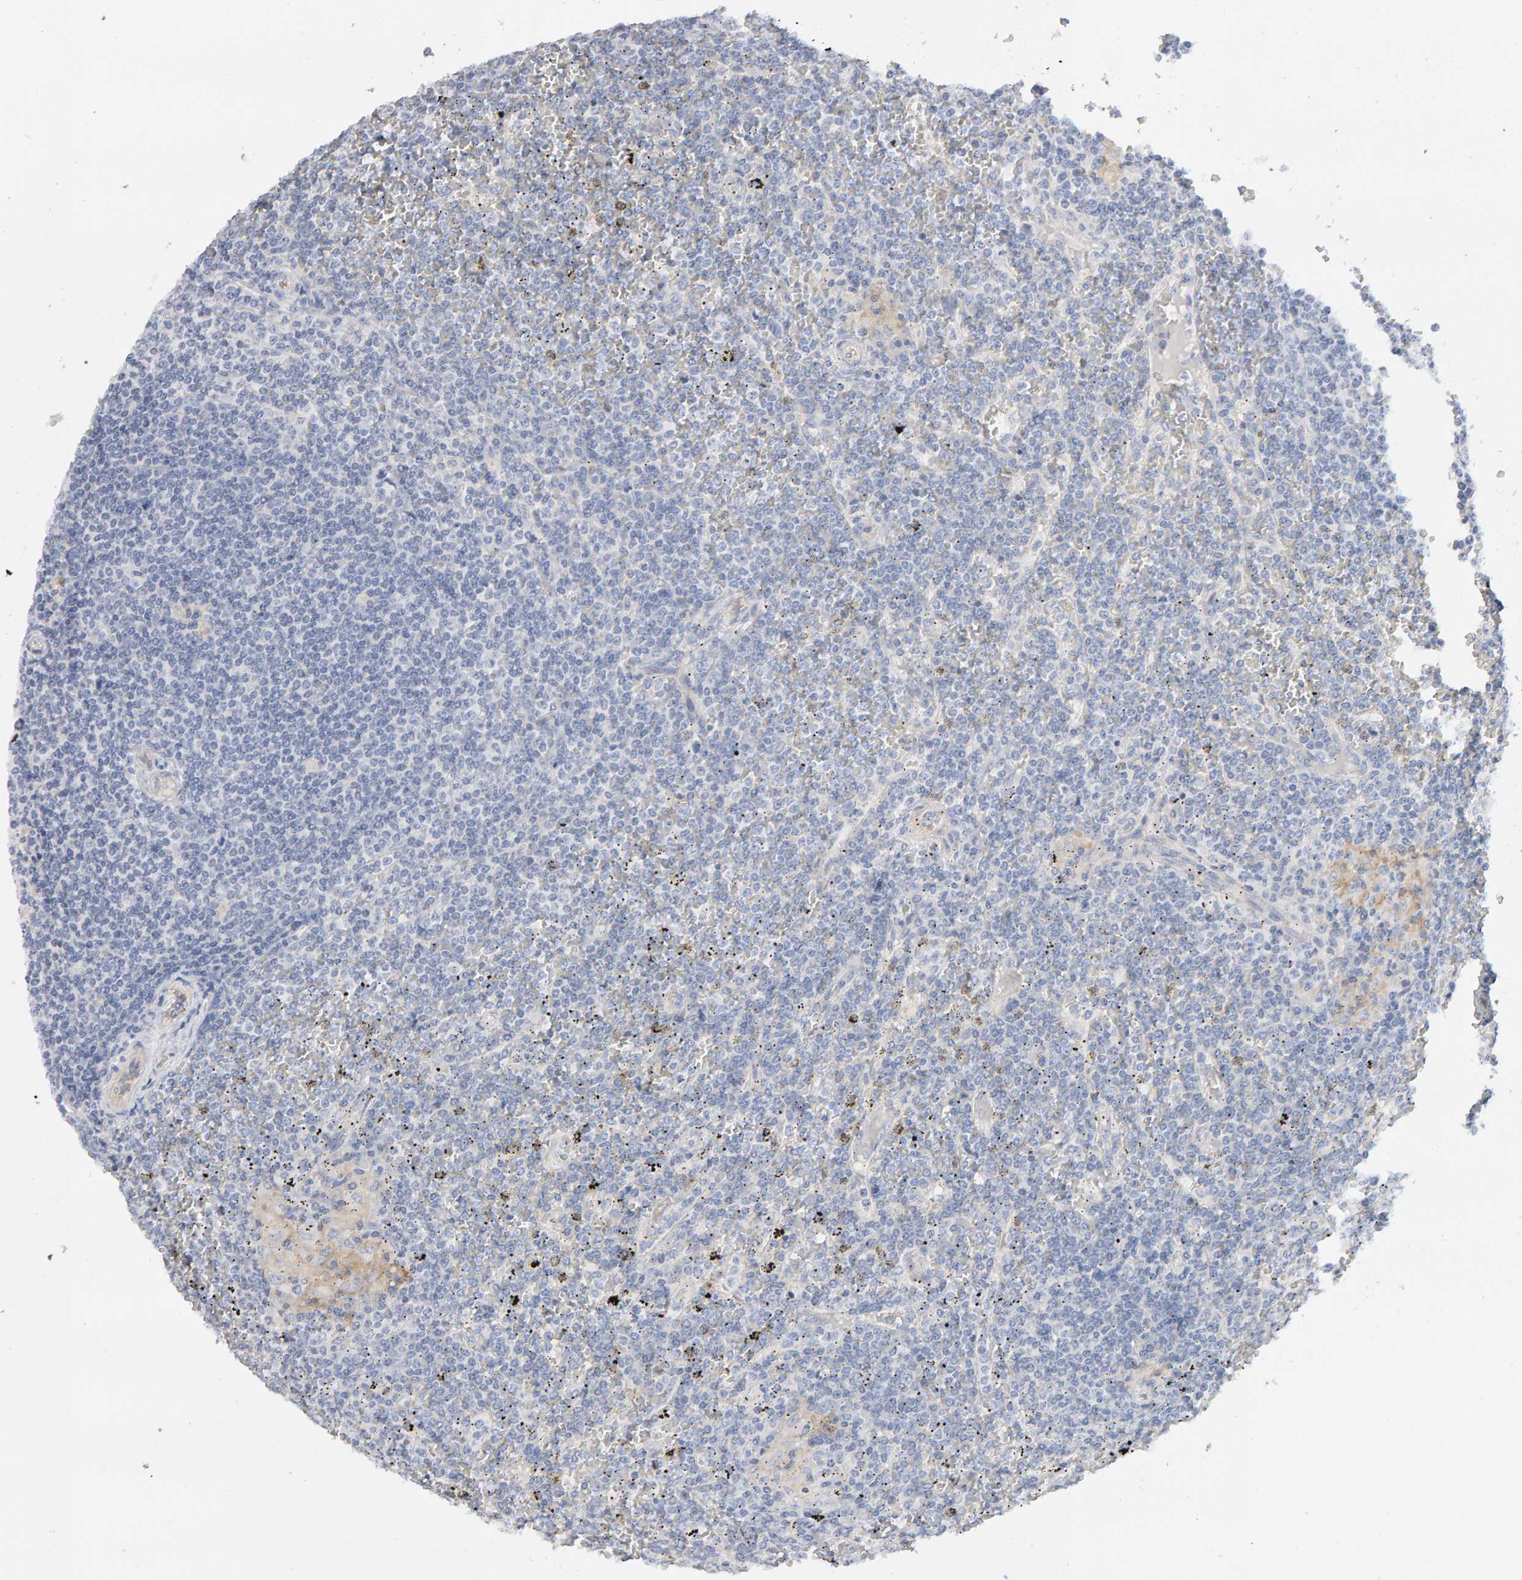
{"staining": {"intensity": "negative", "quantity": "none", "location": "none"}, "tissue": "lymphoma", "cell_type": "Tumor cells", "image_type": "cancer", "snomed": [{"axis": "morphology", "description": "Malignant lymphoma, non-Hodgkin's type, Low grade"}, {"axis": "topography", "description": "Spleen"}], "caption": "DAB (3,3'-diaminobenzidine) immunohistochemical staining of human low-grade malignant lymphoma, non-Hodgkin's type displays no significant positivity in tumor cells.", "gene": "METRNL", "patient": {"sex": "female", "age": 19}}